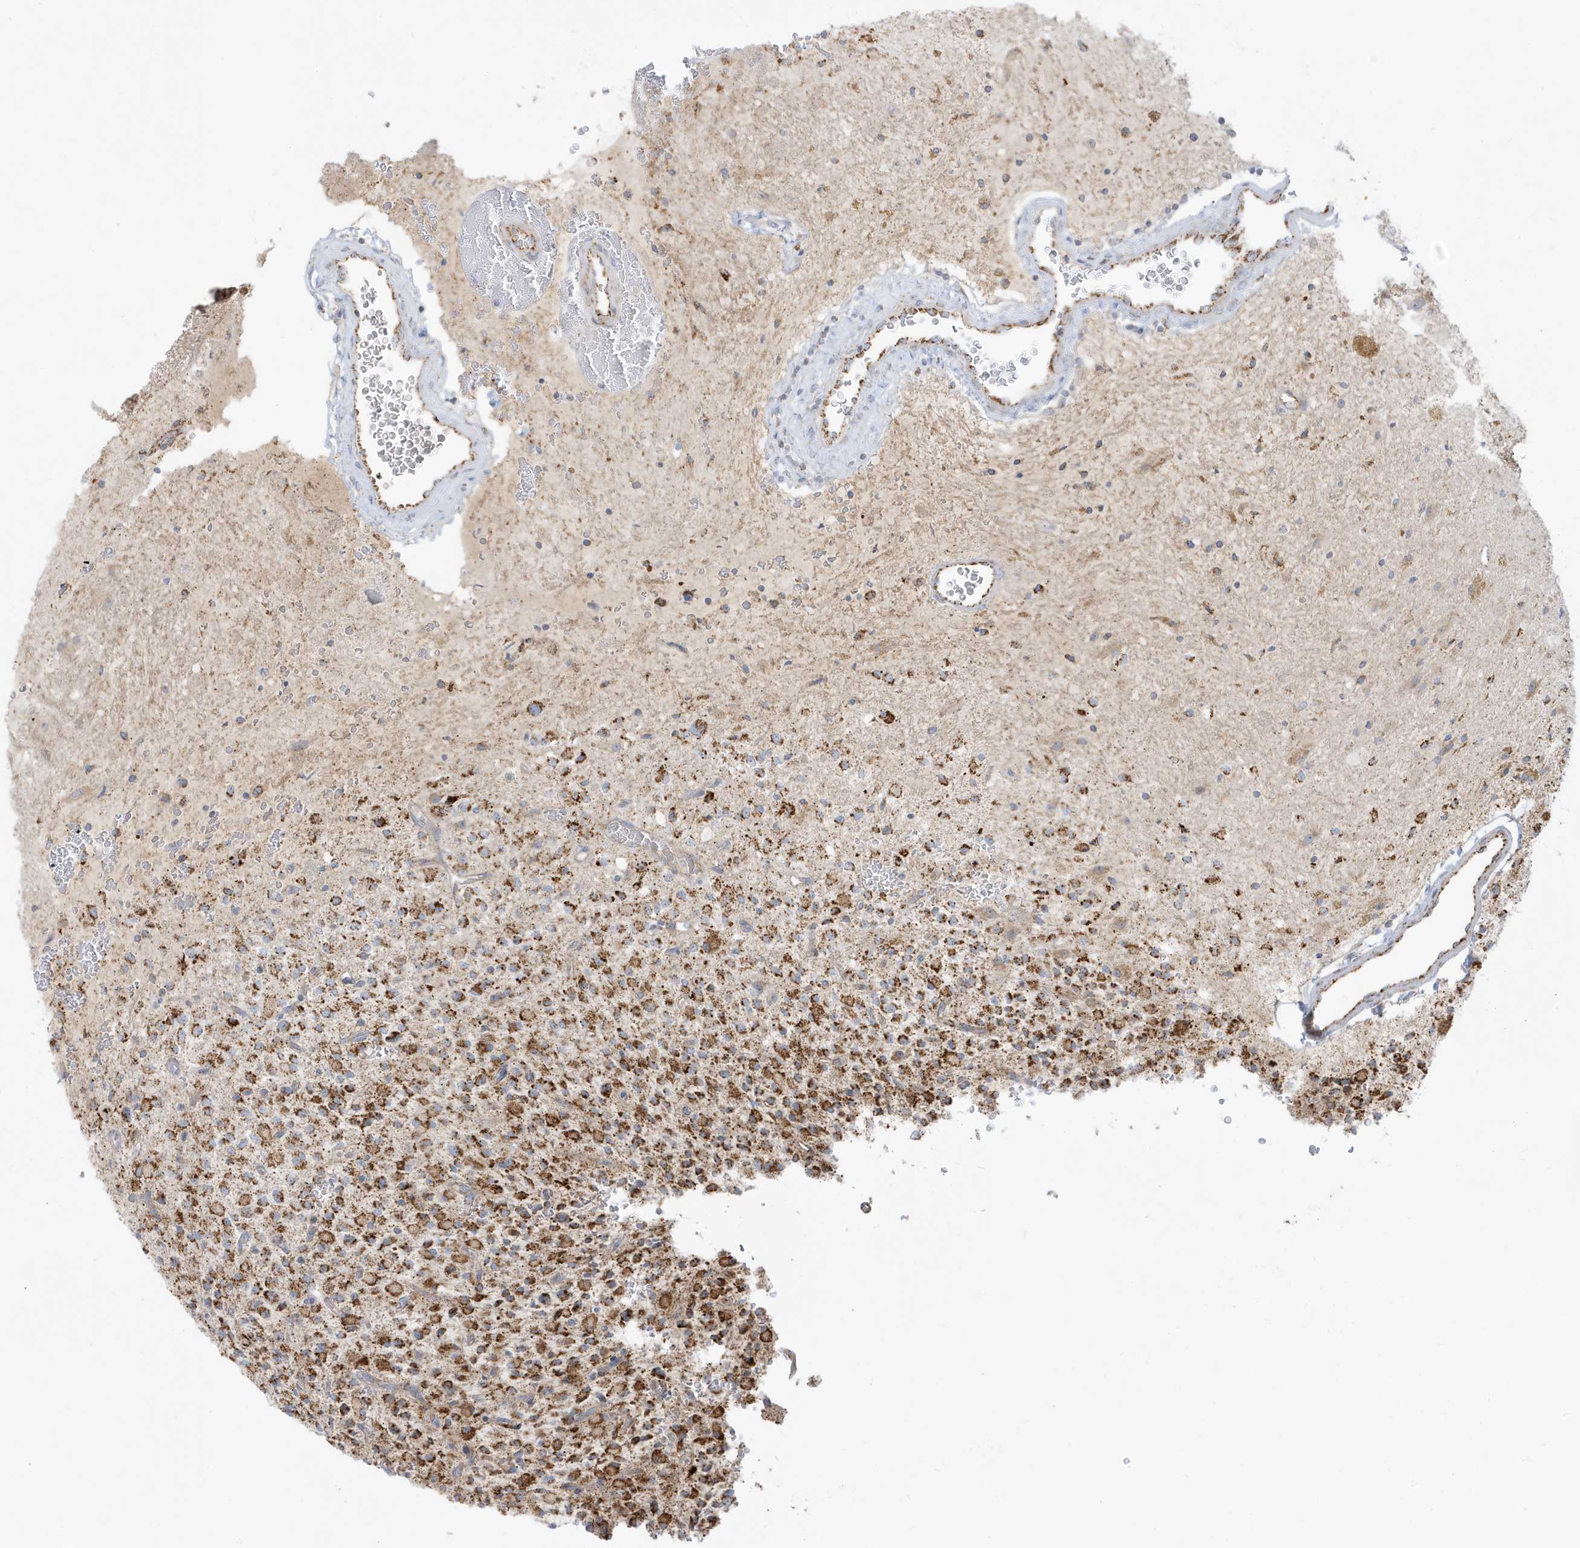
{"staining": {"intensity": "moderate", "quantity": ">75%", "location": "cytoplasmic/membranous"}, "tissue": "glioma", "cell_type": "Tumor cells", "image_type": "cancer", "snomed": [{"axis": "morphology", "description": "Glioma, malignant, High grade"}, {"axis": "topography", "description": "Brain"}], "caption": "A micrograph of human malignant glioma (high-grade) stained for a protein displays moderate cytoplasmic/membranous brown staining in tumor cells.", "gene": "IFT57", "patient": {"sex": "male", "age": 34}}